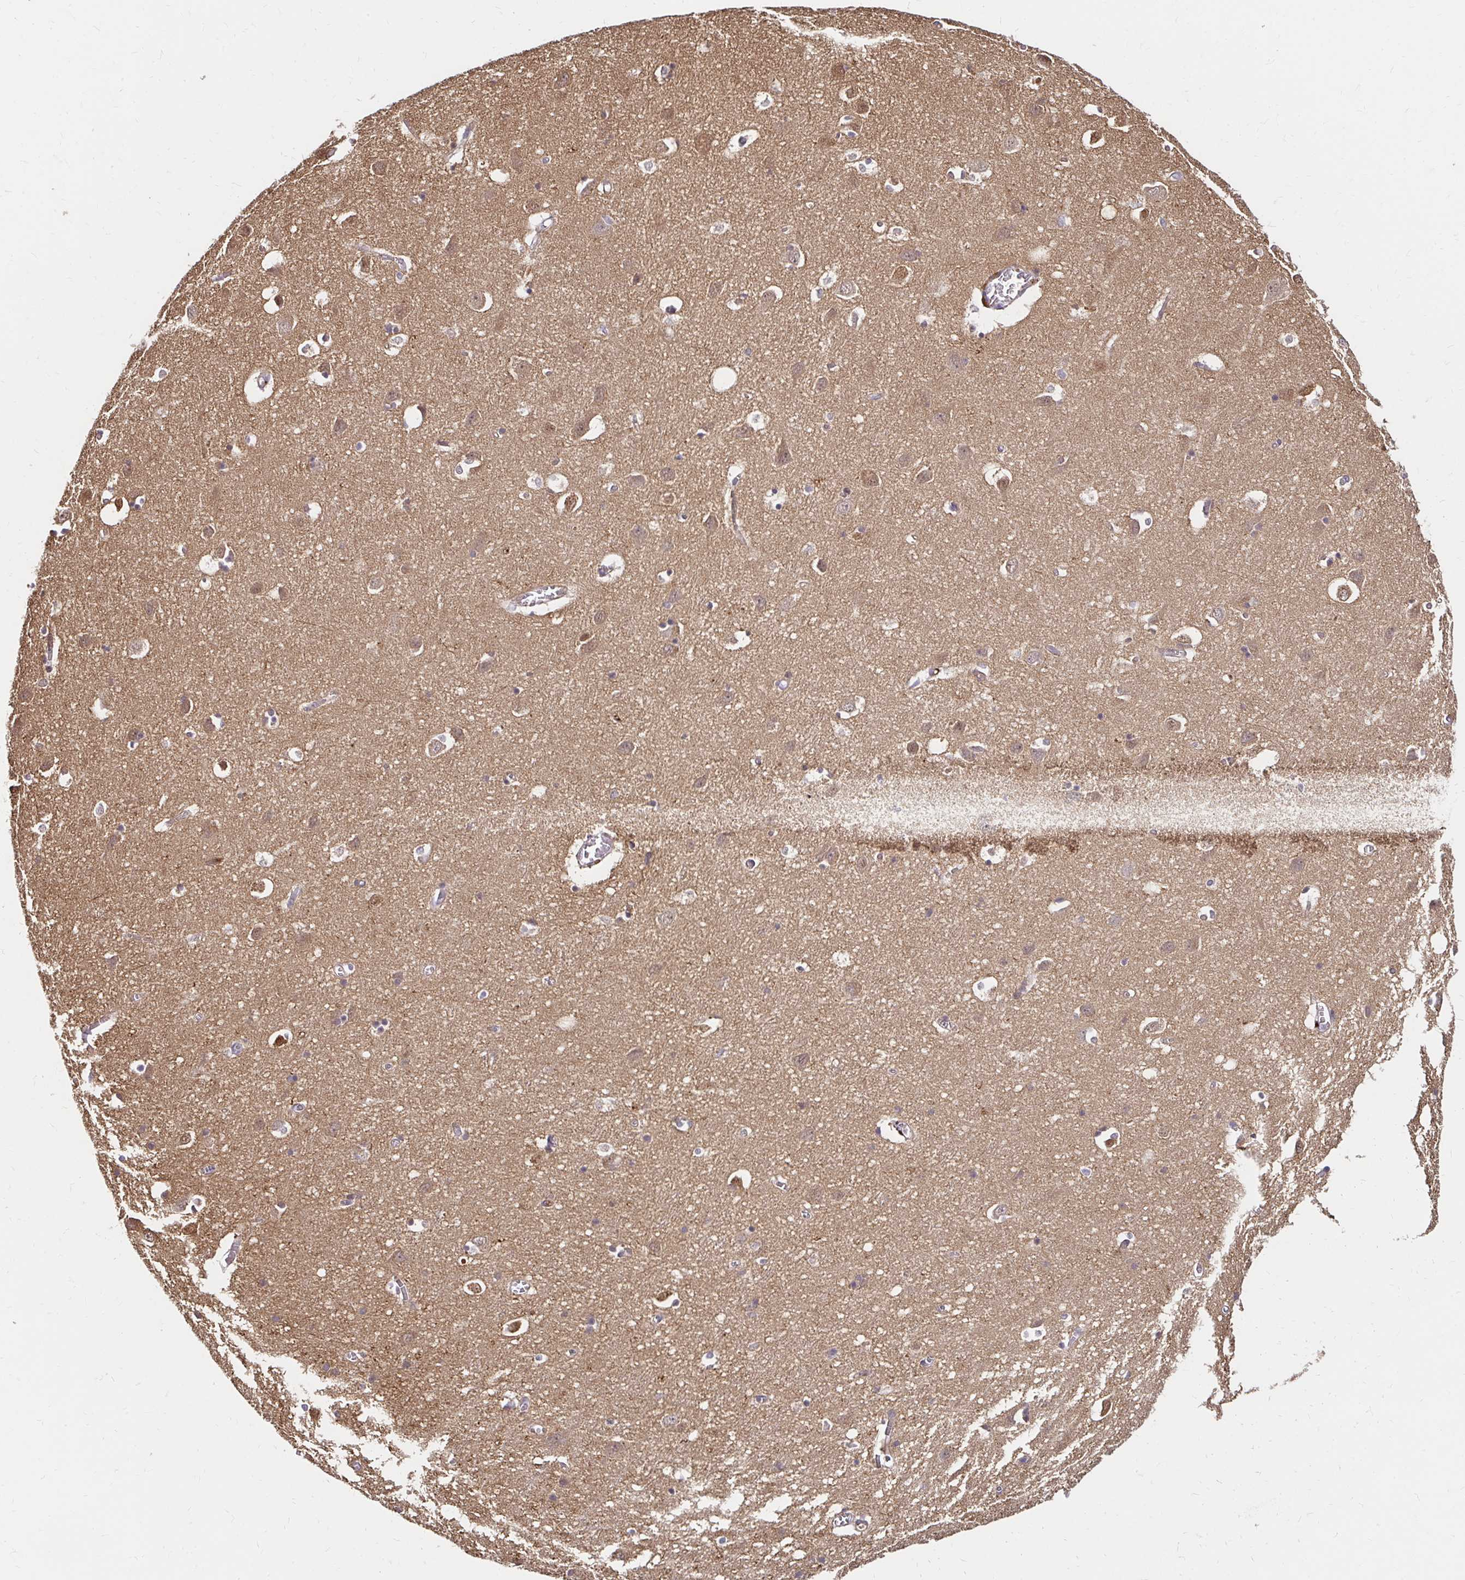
{"staining": {"intensity": "negative", "quantity": "none", "location": "none"}, "tissue": "cerebral cortex", "cell_type": "Endothelial cells", "image_type": "normal", "snomed": [{"axis": "morphology", "description": "Normal tissue, NOS"}, {"axis": "topography", "description": "Cerebral cortex"}], "caption": "DAB immunohistochemical staining of normal cerebral cortex displays no significant positivity in endothelial cells.", "gene": "GUCY1A1", "patient": {"sex": "male", "age": 70}}